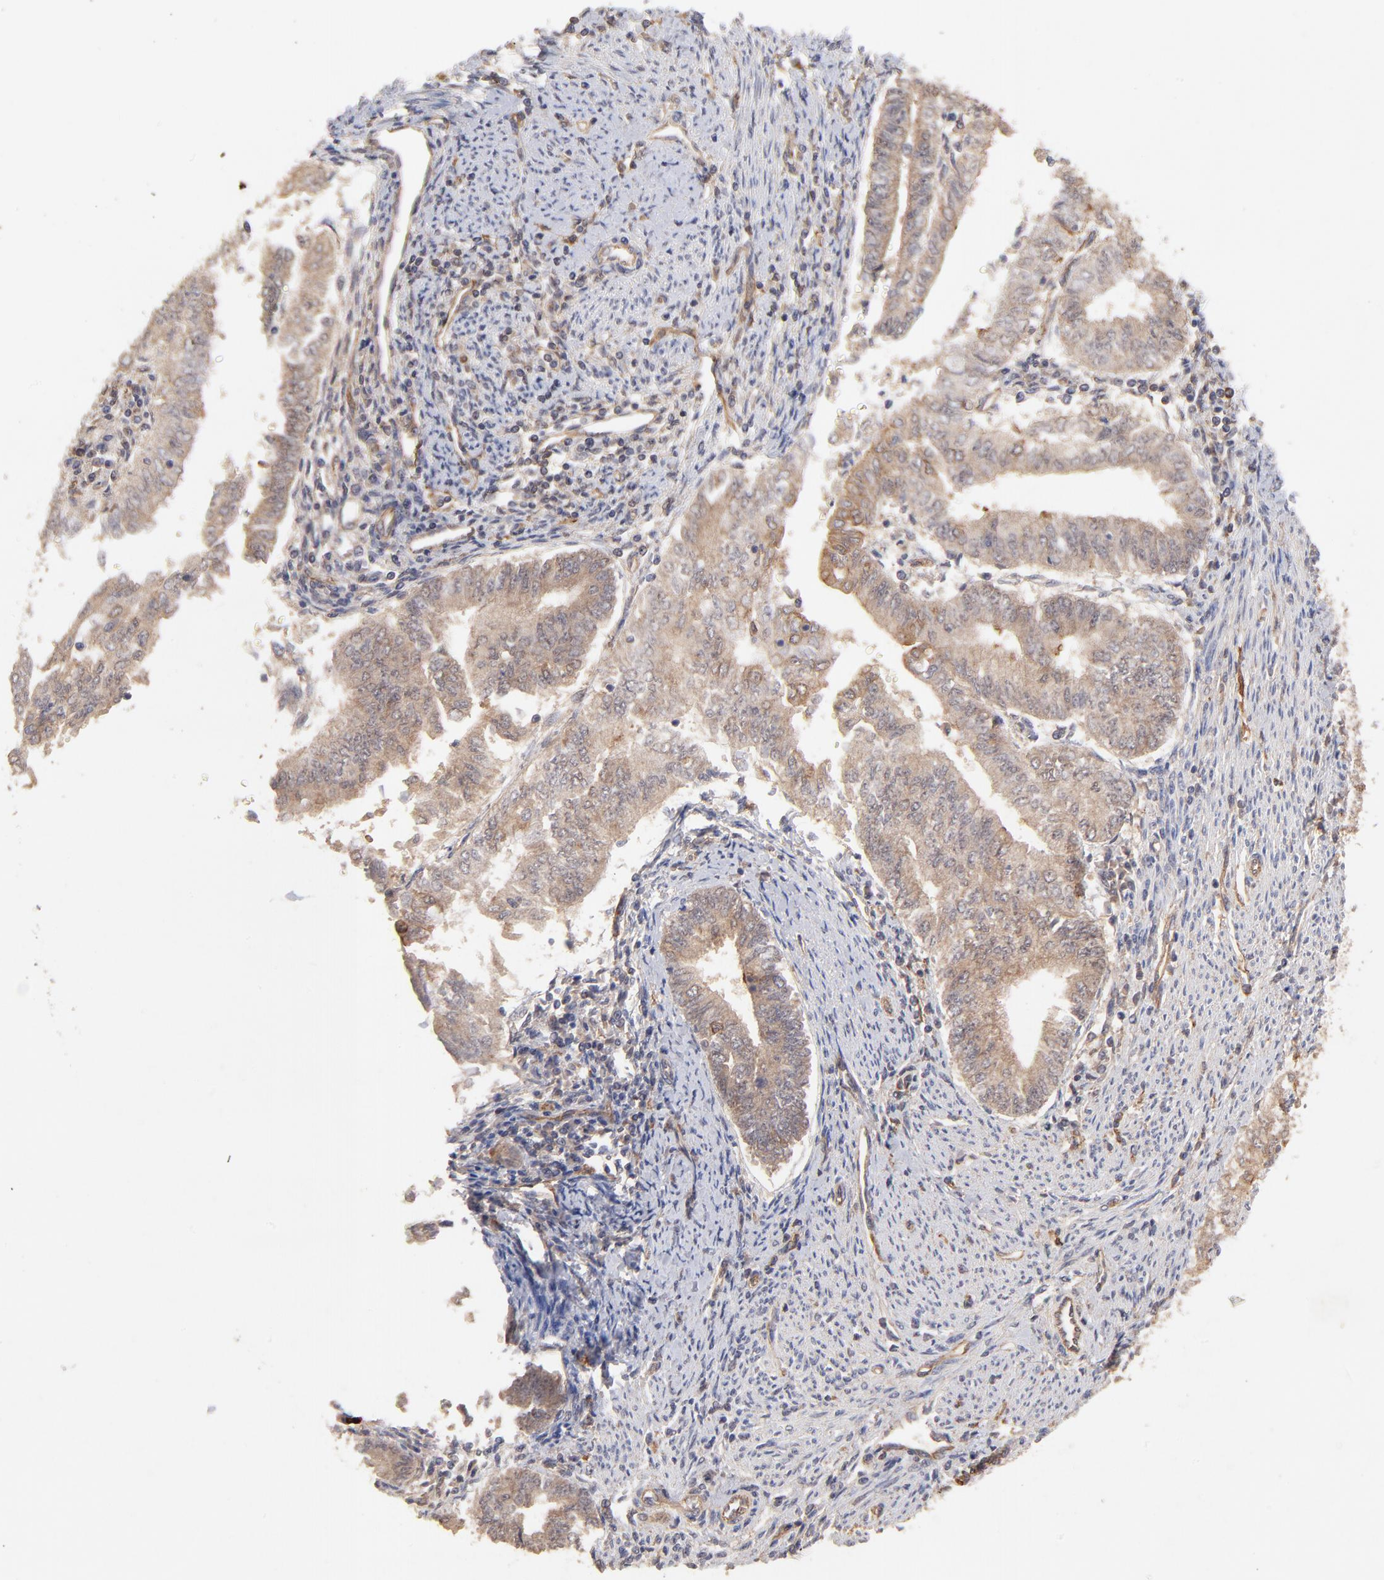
{"staining": {"intensity": "moderate", "quantity": ">75%", "location": "cytoplasmic/membranous"}, "tissue": "endometrial cancer", "cell_type": "Tumor cells", "image_type": "cancer", "snomed": [{"axis": "morphology", "description": "Adenocarcinoma, NOS"}, {"axis": "topography", "description": "Endometrium"}], "caption": "The photomicrograph displays staining of adenocarcinoma (endometrial), revealing moderate cytoplasmic/membranous protein expression (brown color) within tumor cells.", "gene": "STAP2", "patient": {"sex": "female", "age": 66}}